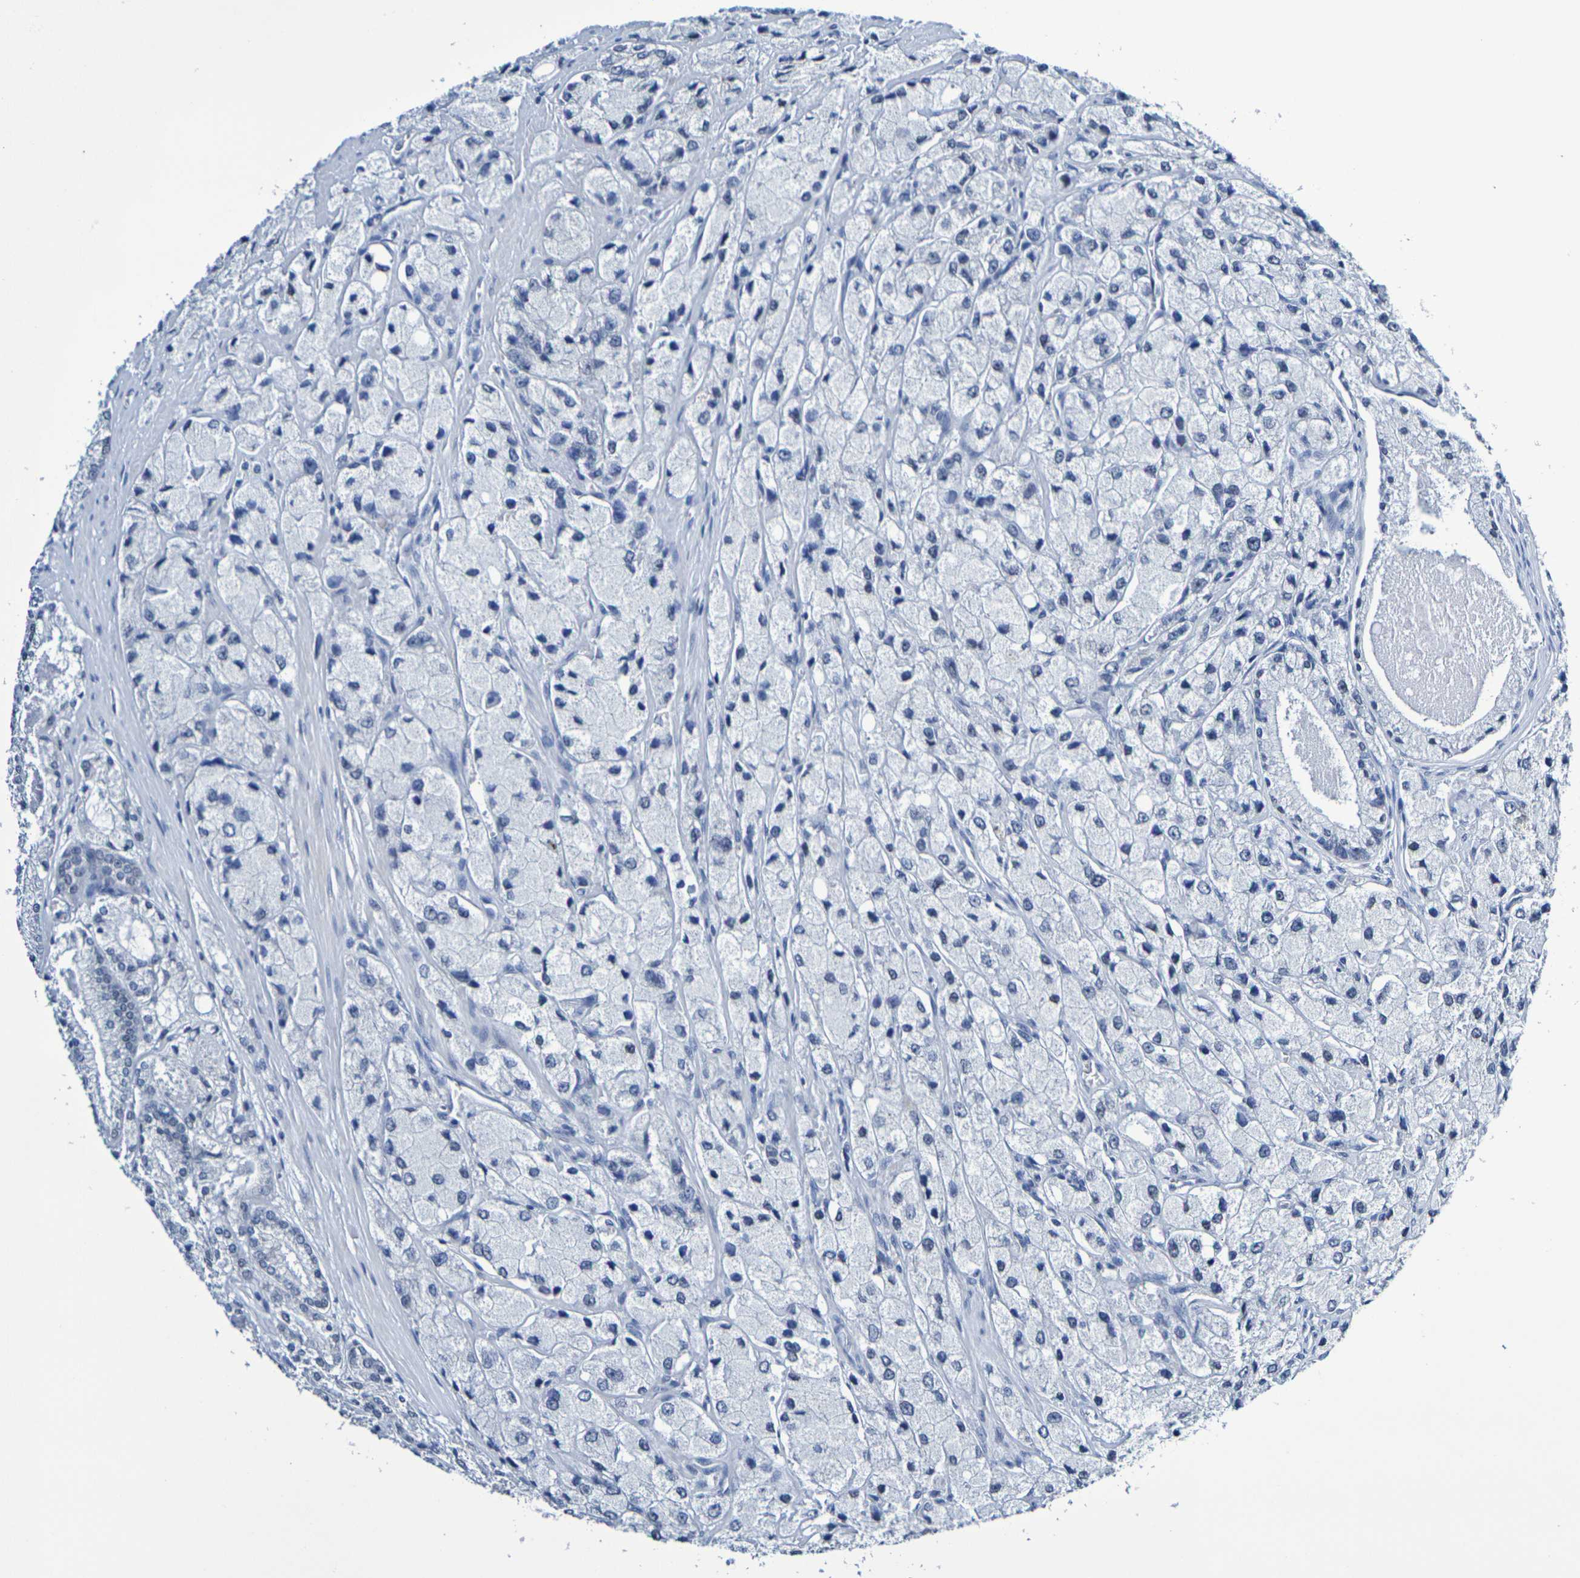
{"staining": {"intensity": "negative", "quantity": "none", "location": "none"}, "tissue": "prostate cancer", "cell_type": "Tumor cells", "image_type": "cancer", "snomed": [{"axis": "morphology", "description": "Adenocarcinoma, High grade"}, {"axis": "topography", "description": "Prostate"}], "caption": "This is a histopathology image of immunohistochemistry (IHC) staining of high-grade adenocarcinoma (prostate), which shows no expression in tumor cells.", "gene": "CHRNB1", "patient": {"sex": "male", "age": 58}}